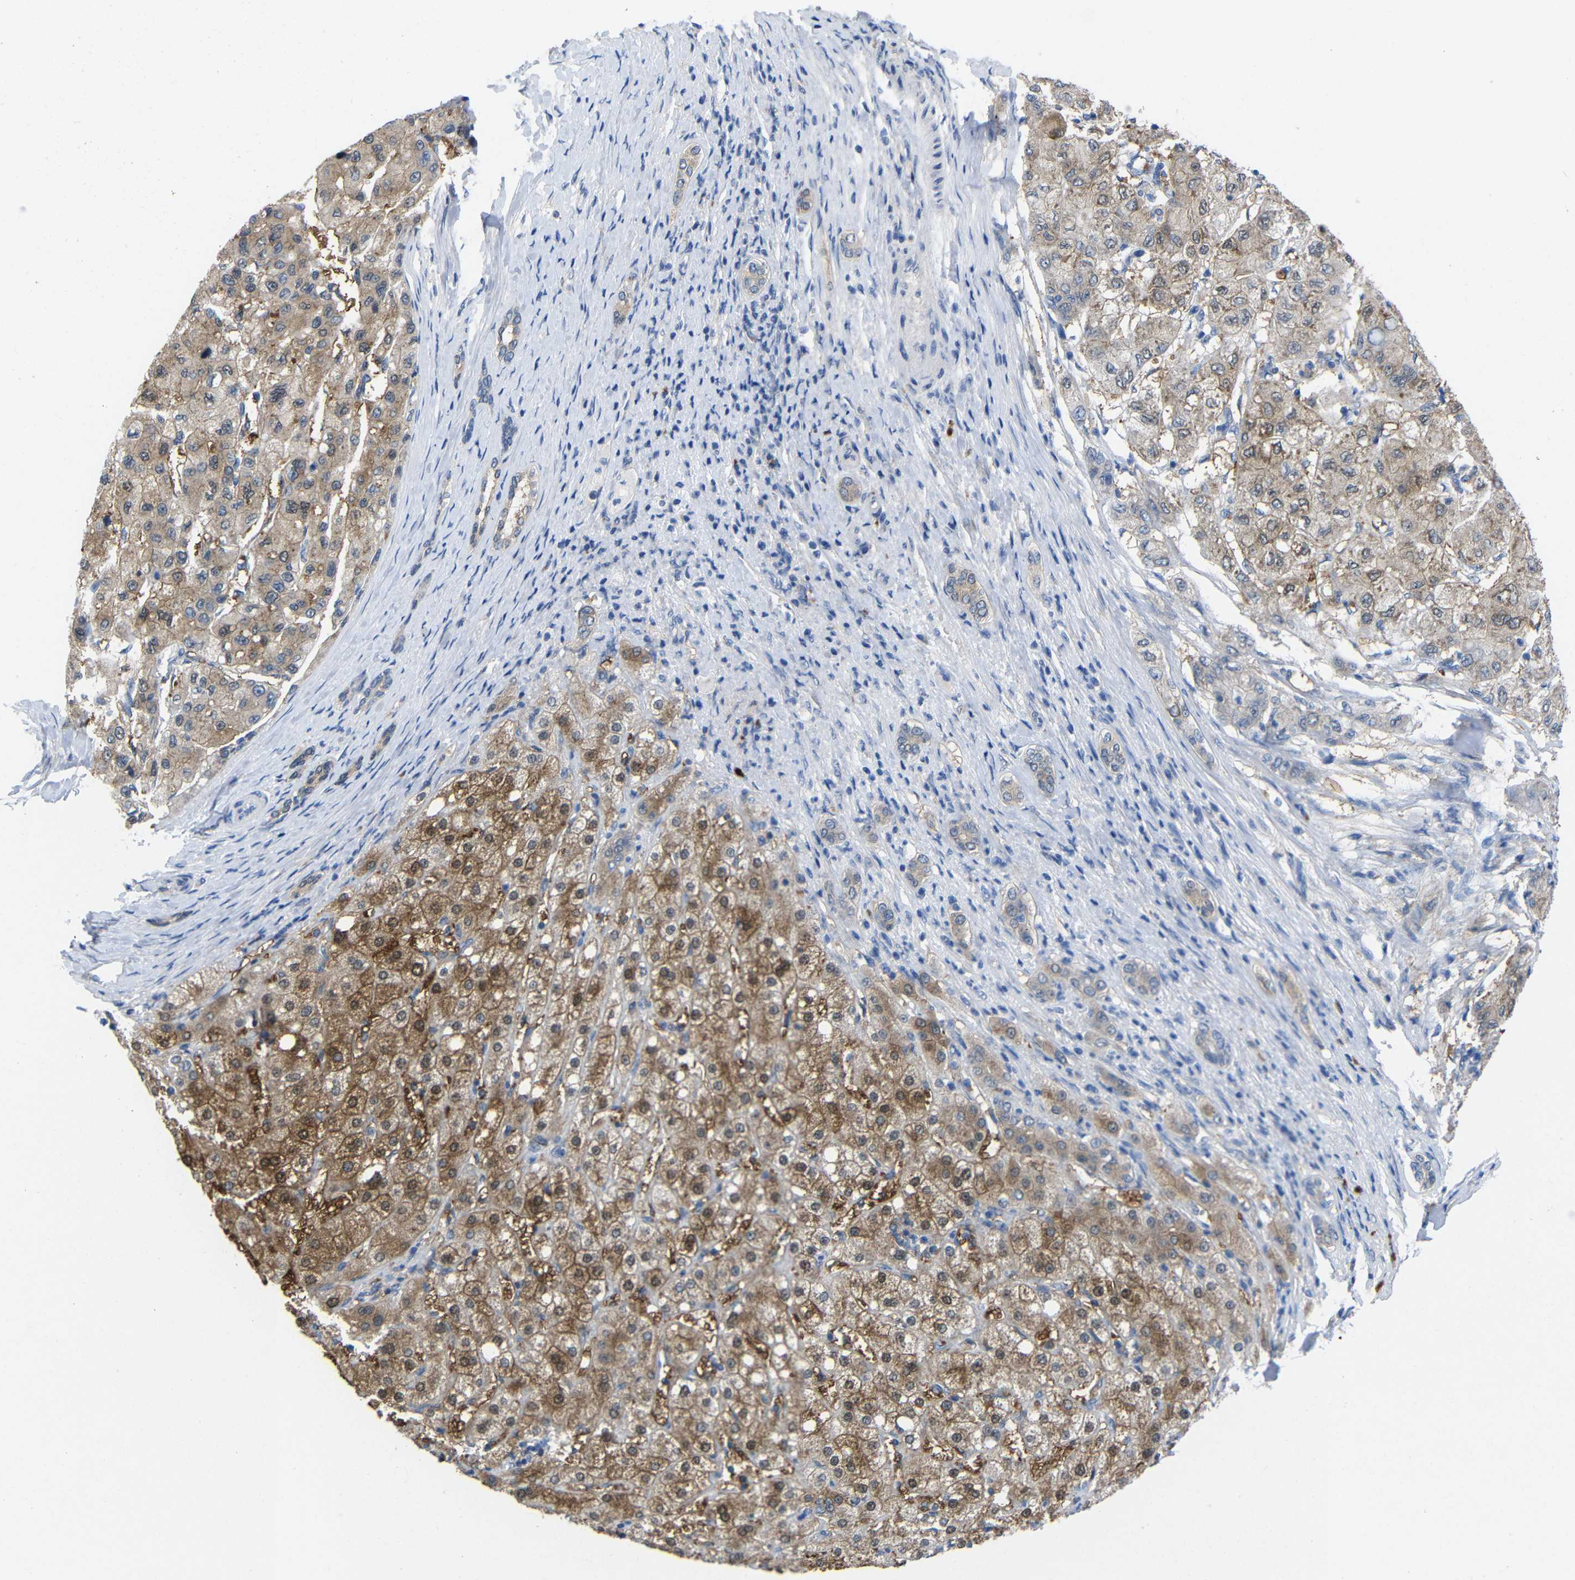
{"staining": {"intensity": "moderate", "quantity": ">75%", "location": "cytoplasmic/membranous"}, "tissue": "liver cancer", "cell_type": "Tumor cells", "image_type": "cancer", "snomed": [{"axis": "morphology", "description": "Carcinoma, Hepatocellular, NOS"}, {"axis": "topography", "description": "Liver"}], "caption": "A medium amount of moderate cytoplasmic/membranous staining is present in approximately >75% of tumor cells in liver cancer tissue.", "gene": "PEBP1", "patient": {"sex": "male", "age": 80}}